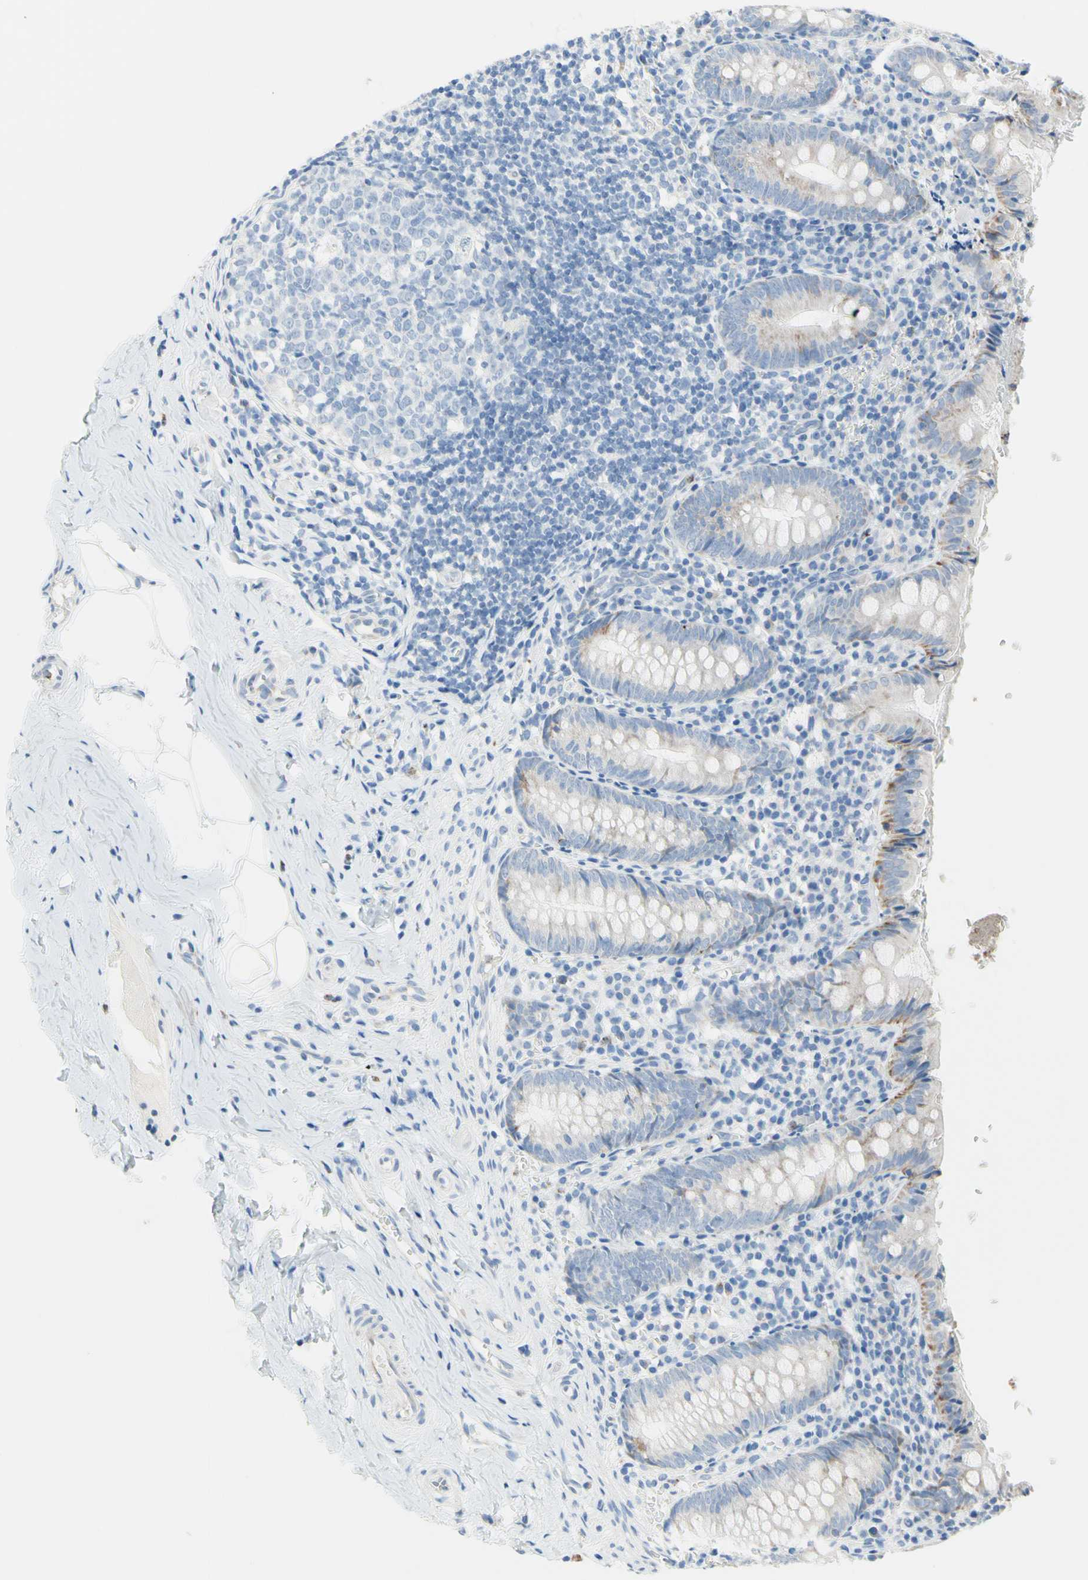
{"staining": {"intensity": "moderate", "quantity": "<25%", "location": "cytoplasmic/membranous"}, "tissue": "appendix", "cell_type": "Glandular cells", "image_type": "normal", "snomed": [{"axis": "morphology", "description": "Normal tissue, NOS"}, {"axis": "topography", "description": "Appendix"}], "caption": "Immunohistochemistry (DAB (3,3'-diaminobenzidine)) staining of normal human appendix demonstrates moderate cytoplasmic/membranous protein staining in about <25% of glandular cells.", "gene": "CYSLTR1", "patient": {"sex": "female", "age": 10}}